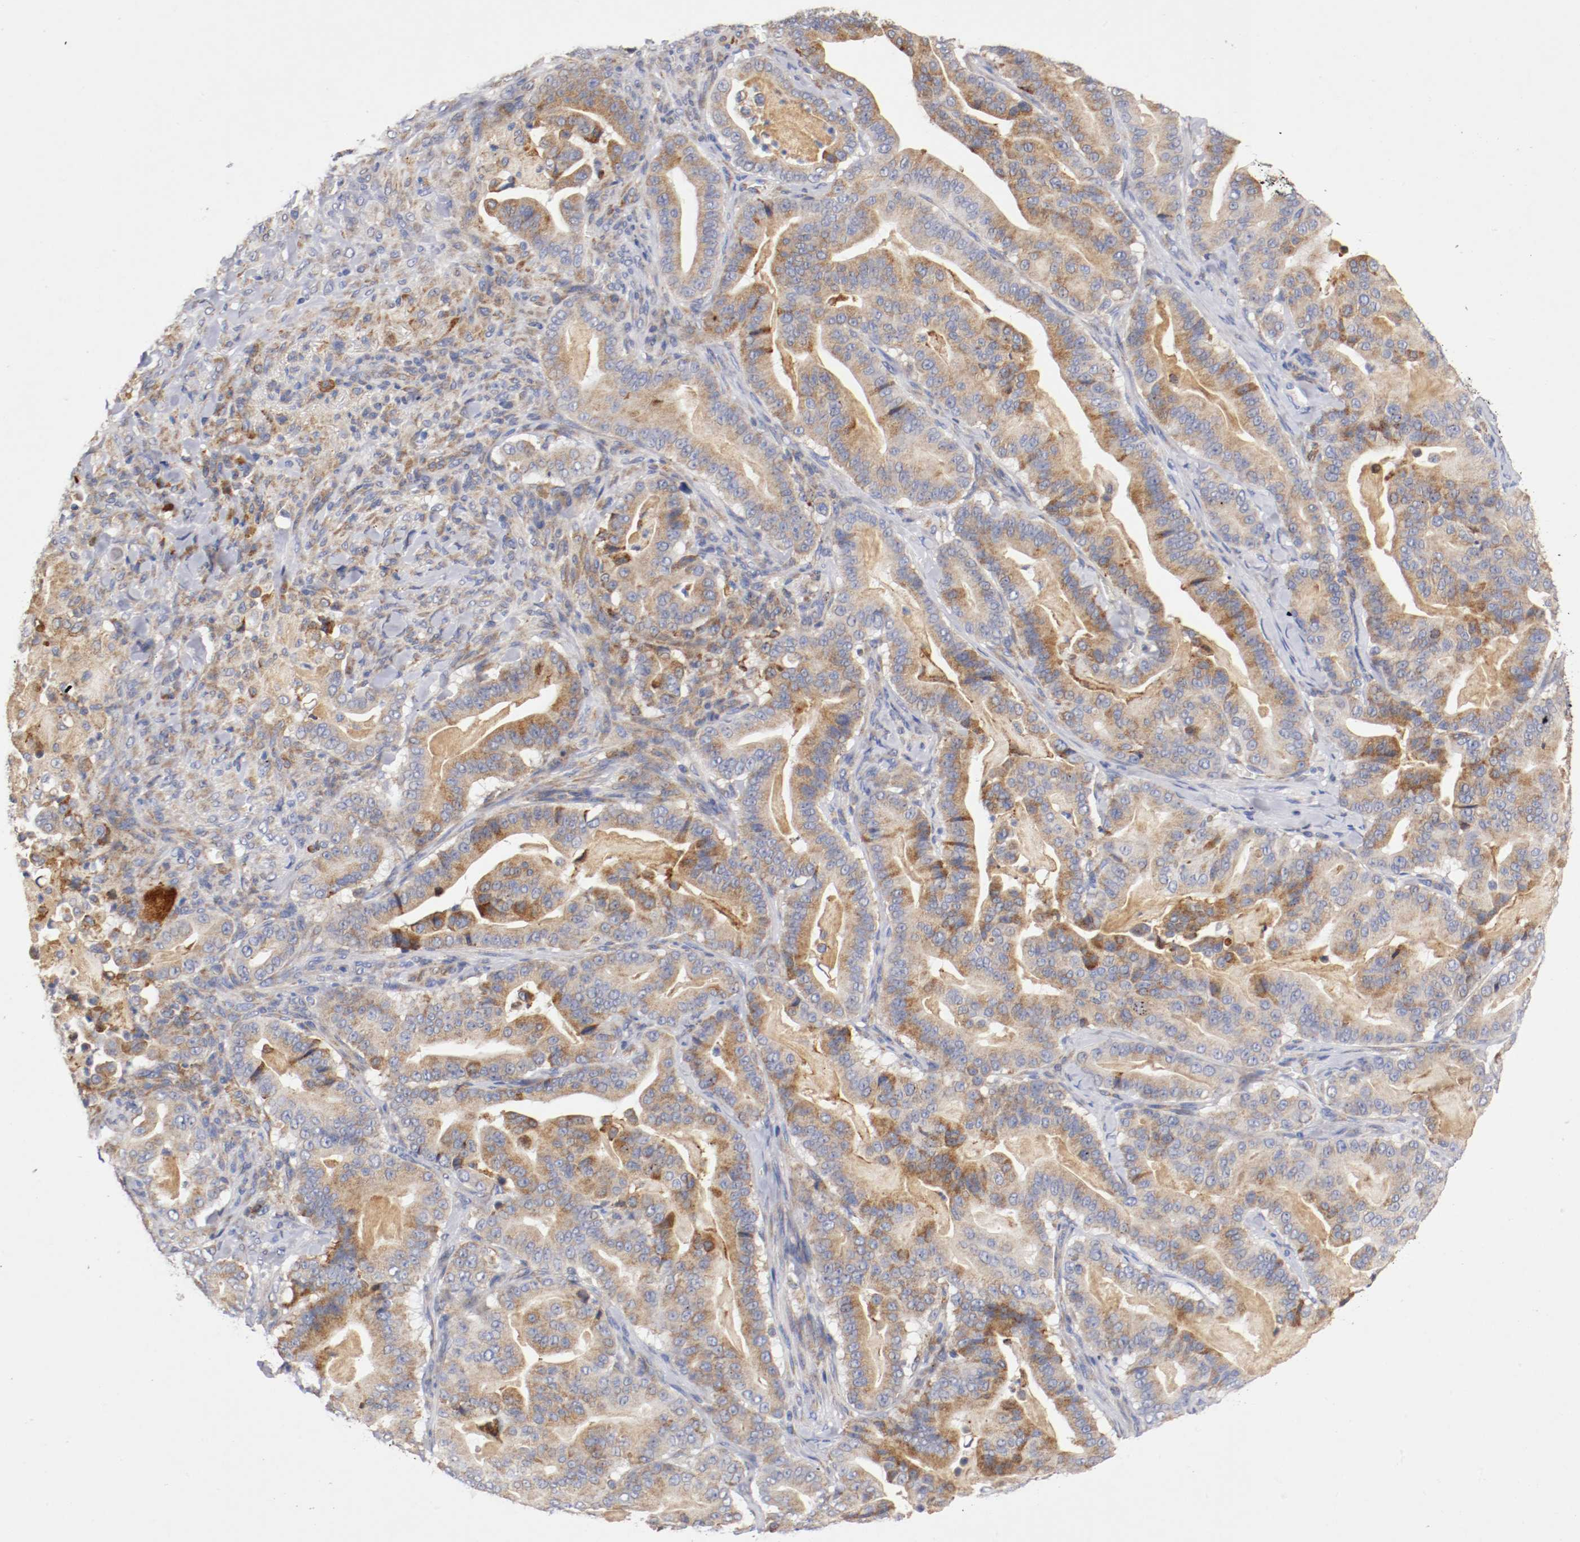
{"staining": {"intensity": "moderate", "quantity": ">75%", "location": "cytoplasmic/membranous"}, "tissue": "pancreatic cancer", "cell_type": "Tumor cells", "image_type": "cancer", "snomed": [{"axis": "morphology", "description": "Adenocarcinoma, NOS"}, {"axis": "topography", "description": "Pancreas"}], "caption": "A micrograph of pancreatic cancer (adenocarcinoma) stained for a protein displays moderate cytoplasmic/membranous brown staining in tumor cells. The staining was performed using DAB (3,3'-diaminobenzidine) to visualize the protein expression in brown, while the nuclei were stained in blue with hematoxylin (Magnification: 20x).", "gene": "TRAF2", "patient": {"sex": "male", "age": 63}}